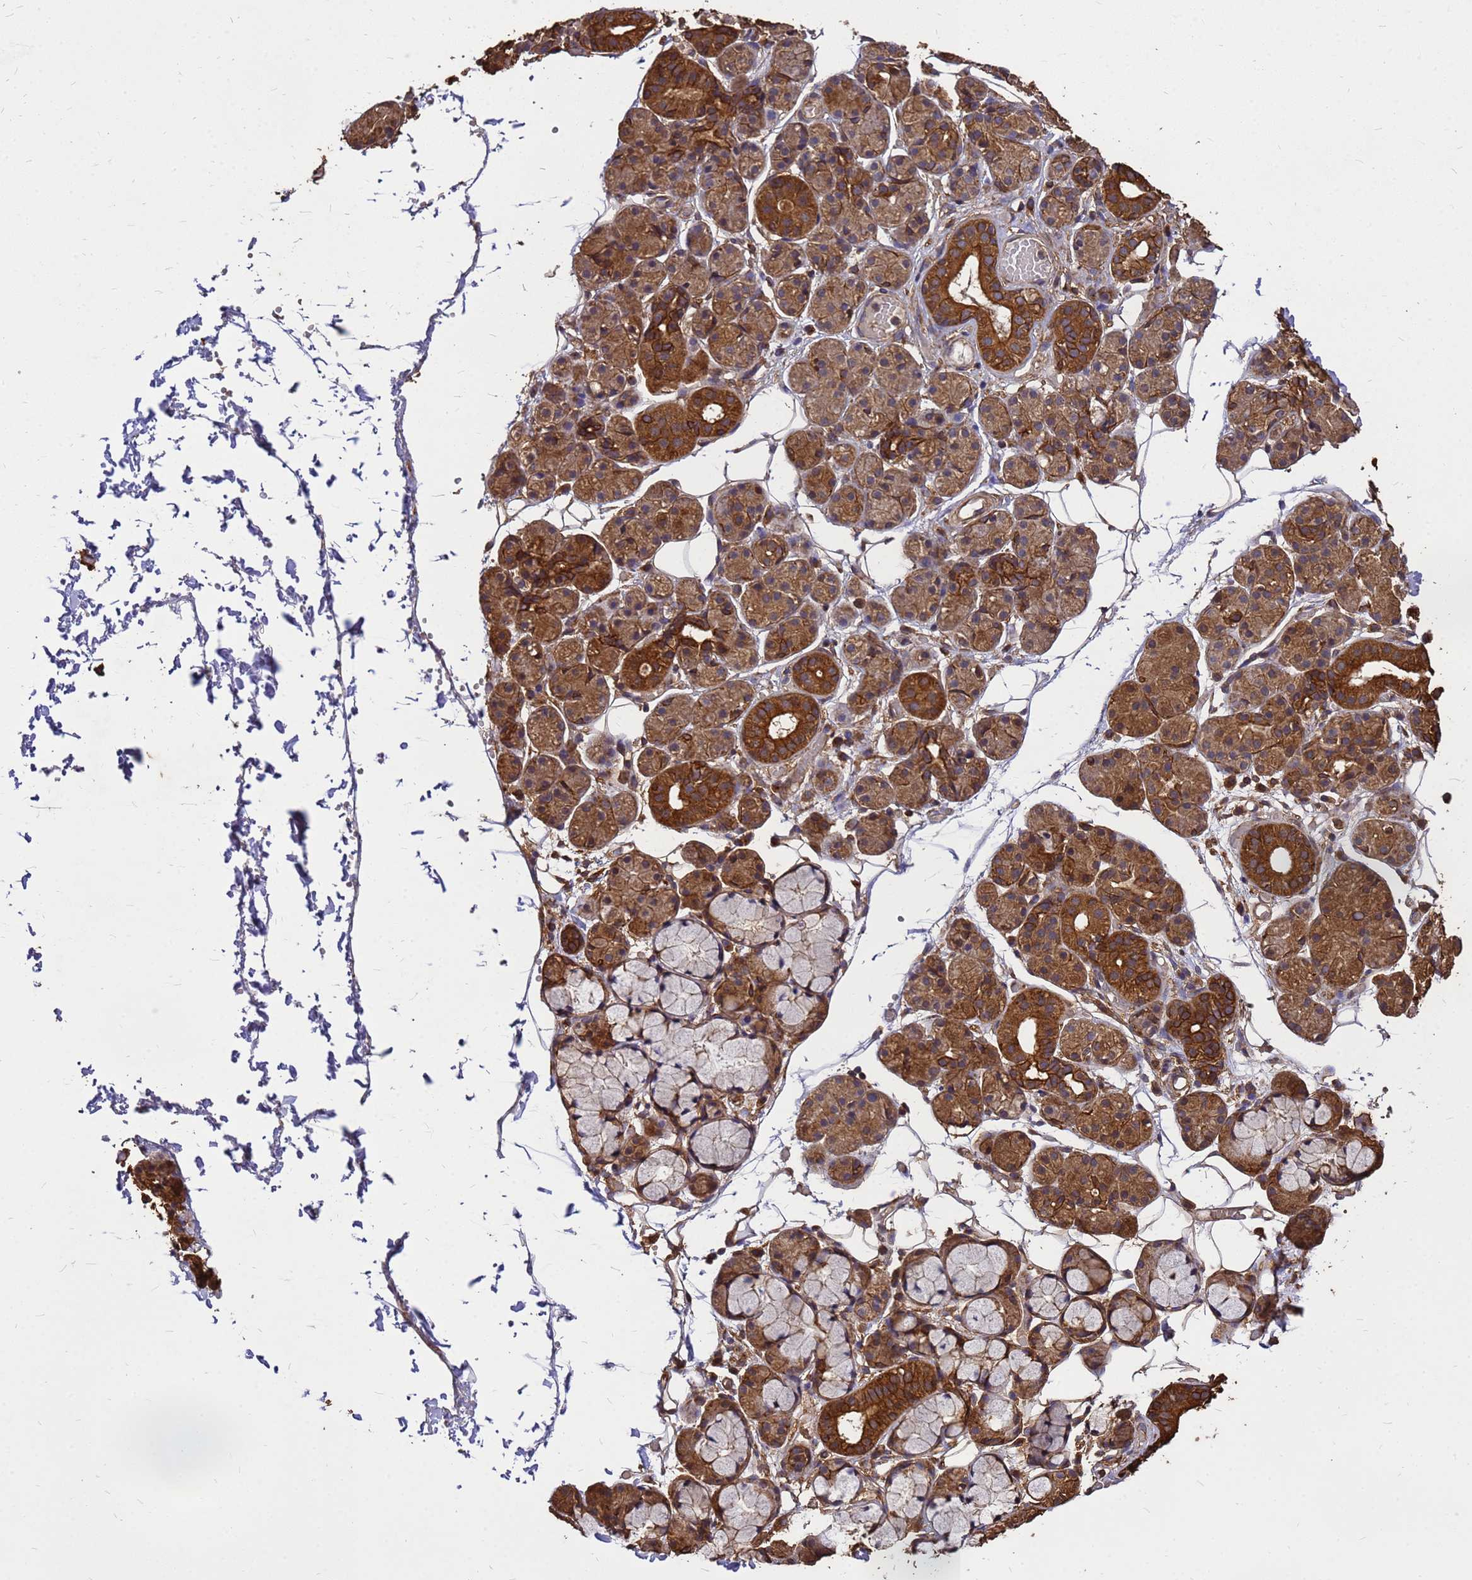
{"staining": {"intensity": "strong", "quantity": "25%-75%", "location": "cytoplasmic/membranous"}, "tissue": "salivary gland", "cell_type": "Glandular cells", "image_type": "normal", "snomed": [{"axis": "morphology", "description": "Normal tissue, NOS"}, {"axis": "topography", "description": "Salivary gland"}], "caption": "Human salivary gland stained for a protein (brown) shows strong cytoplasmic/membranous positive staining in approximately 25%-75% of glandular cells.", "gene": "ZNF618", "patient": {"sex": "male", "age": 63}}